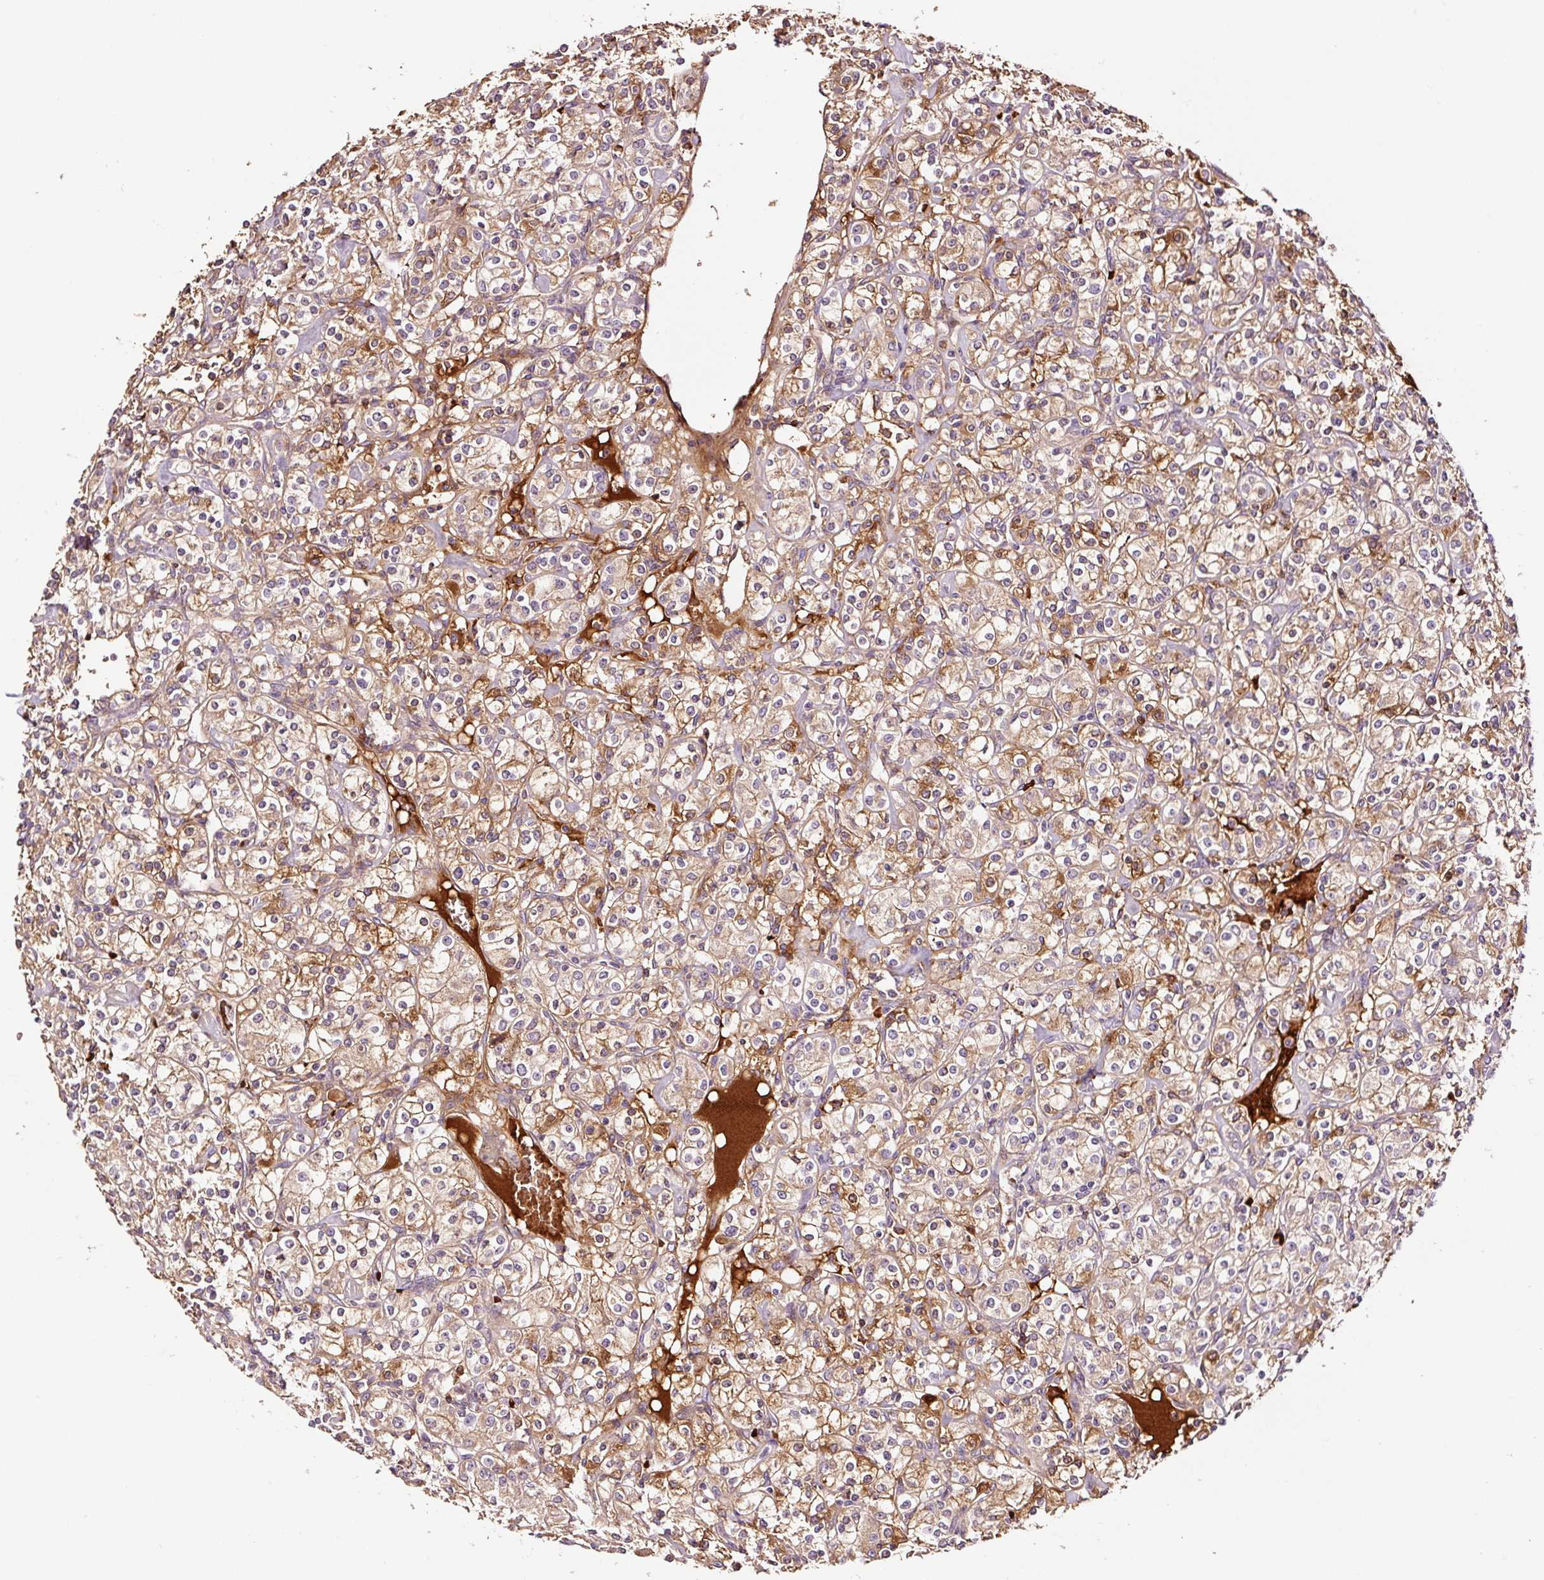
{"staining": {"intensity": "moderate", "quantity": ">75%", "location": "cytoplasmic/membranous"}, "tissue": "renal cancer", "cell_type": "Tumor cells", "image_type": "cancer", "snomed": [{"axis": "morphology", "description": "Adenocarcinoma, NOS"}, {"axis": "topography", "description": "Kidney"}], "caption": "The histopathology image demonstrates staining of adenocarcinoma (renal), revealing moderate cytoplasmic/membranous protein positivity (brown color) within tumor cells.", "gene": "PGLYRP2", "patient": {"sex": "male", "age": 77}}